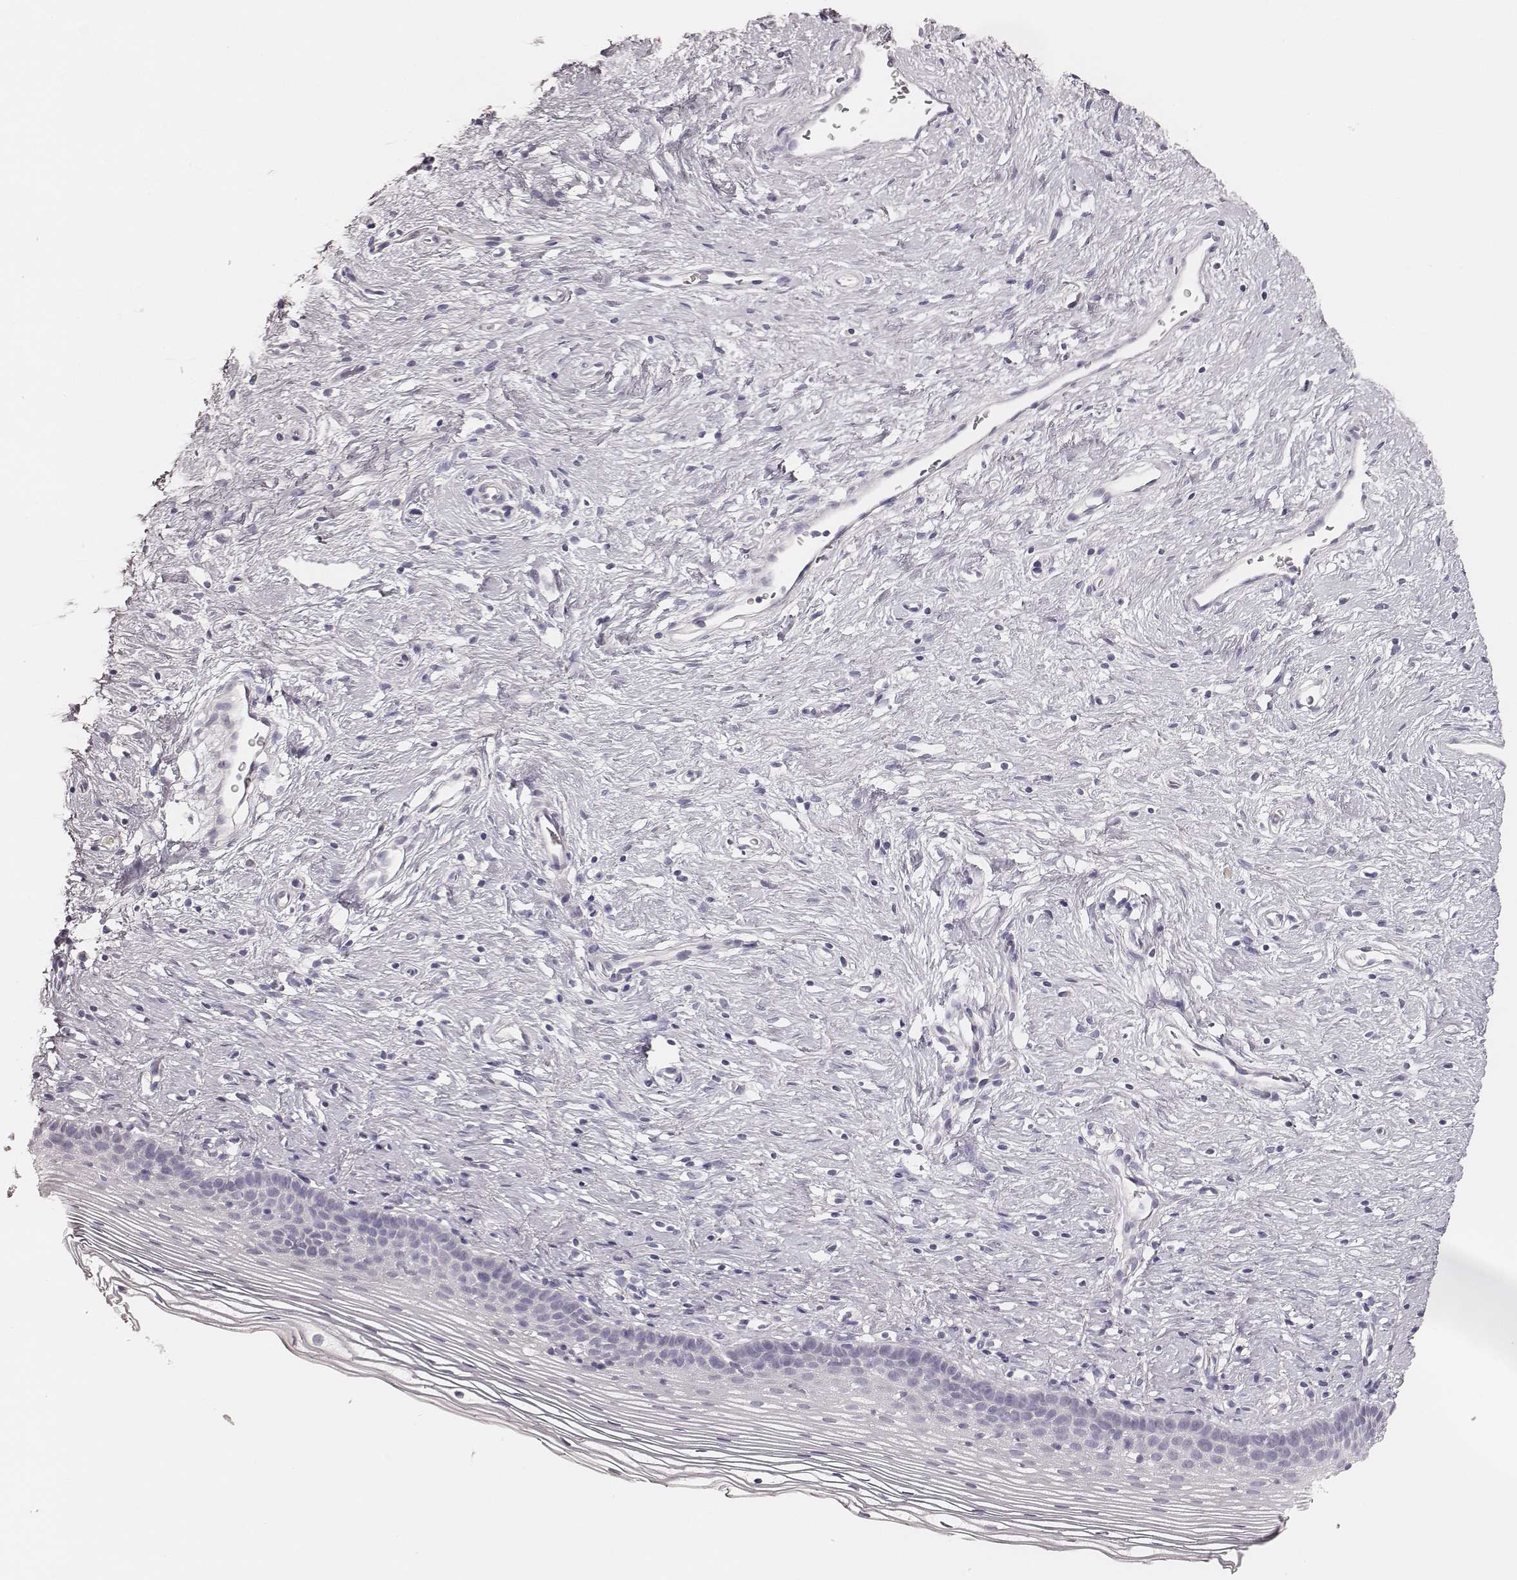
{"staining": {"intensity": "negative", "quantity": "none", "location": "none"}, "tissue": "cervix", "cell_type": "Glandular cells", "image_type": "normal", "snomed": [{"axis": "morphology", "description": "Normal tissue, NOS"}, {"axis": "topography", "description": "Cervix"}], "caption": "Cervix stained for a protein using immunohistochemistry exhibits no staining glandular cells.", "gene": "MYH6", "patient": {"sex": "female", "age": 39}}